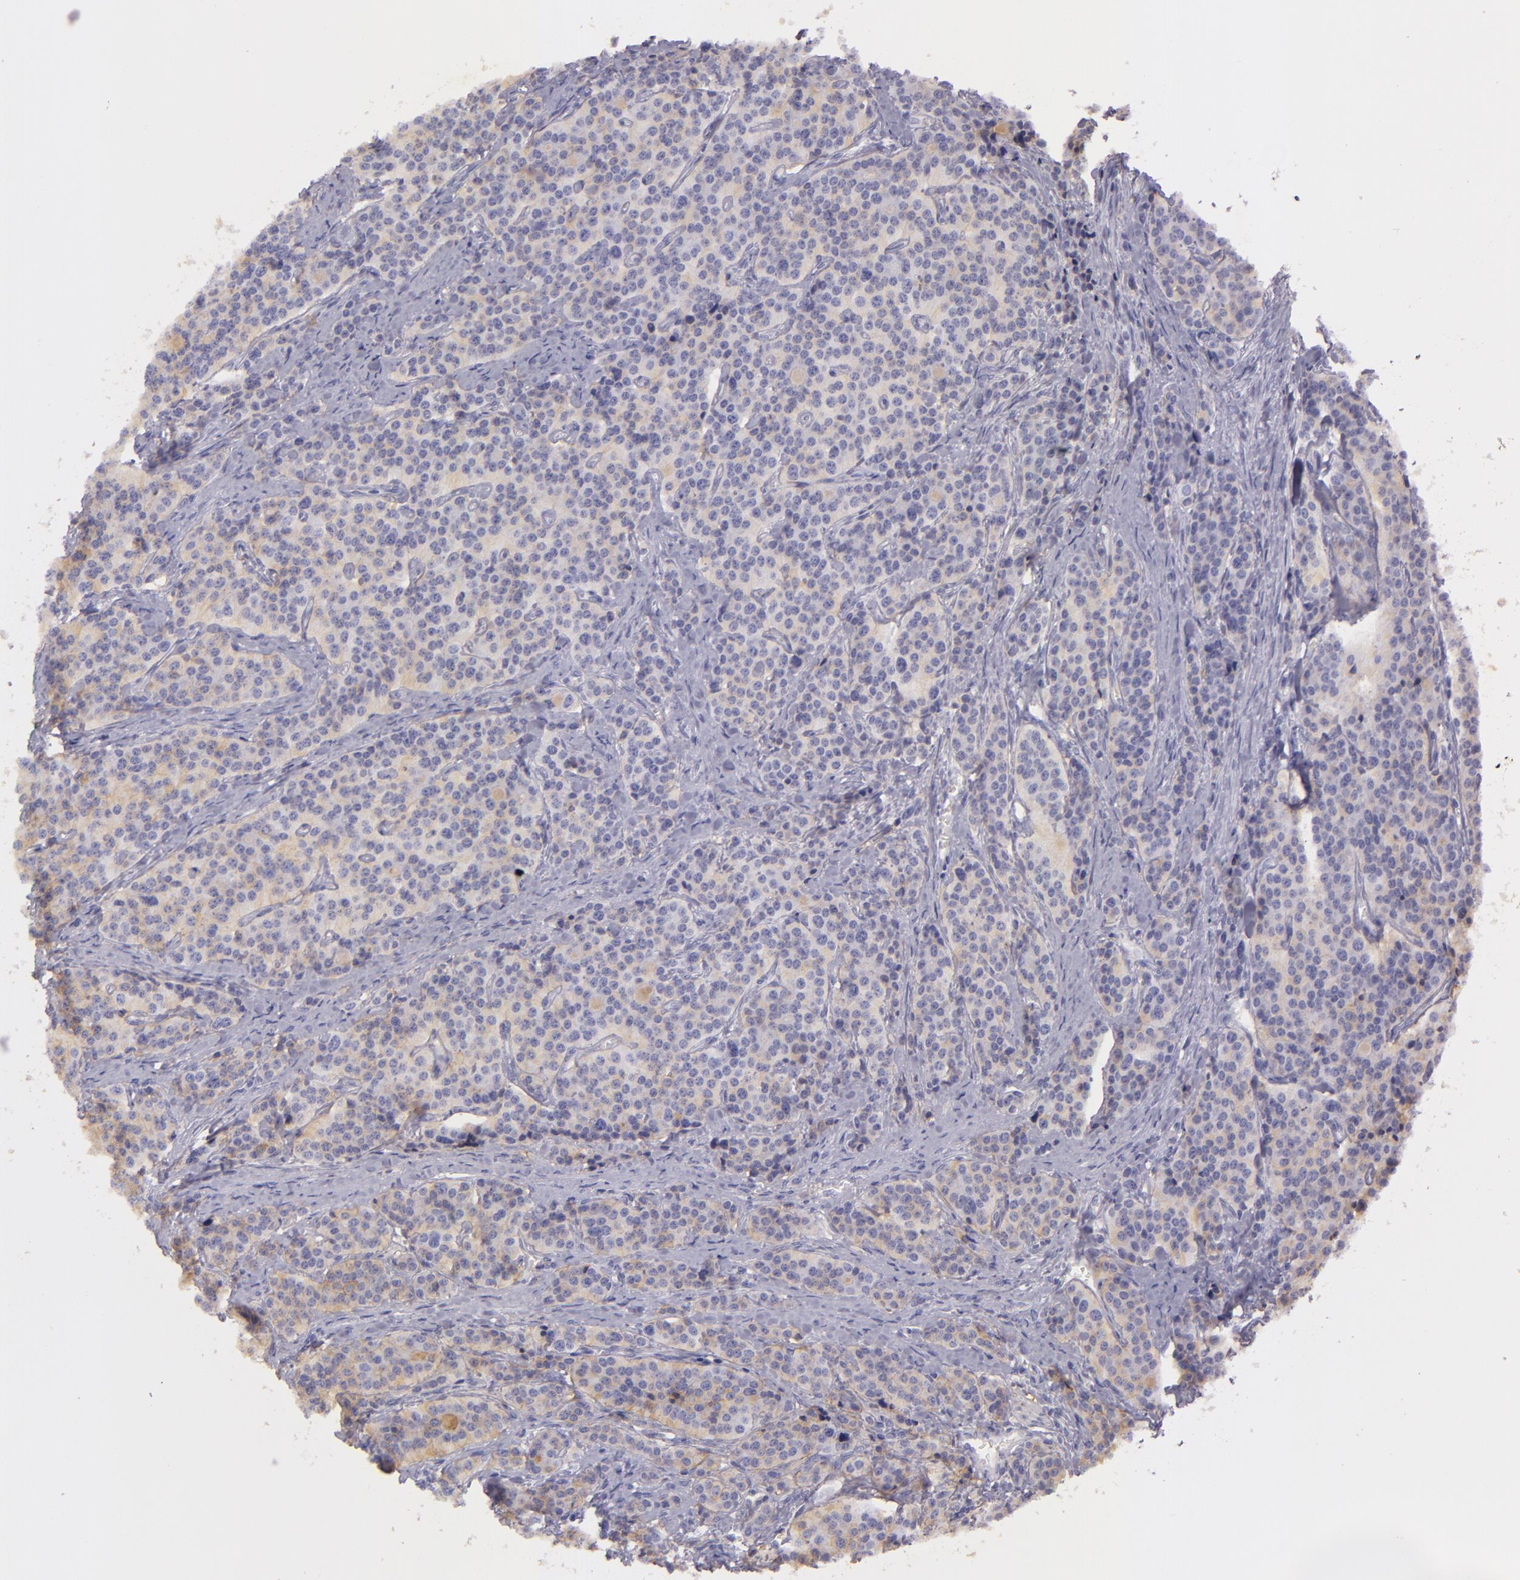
{"staining": {"intensity": "negative", "quantity": "none", "location": "none"}, "tissue": "carcinoid", "cell_type": "Tumor cells", "image_type": "cancer", "snomed": [{"axis": "morphology", "description": "Carcinoid, malignant, NOS"}, {"axis": "topography", "description": "Small intestine"}], "caption": "DAB immunohistochemical staining of human malignant carcinoid shows no significant expression in tumor cells. (Immunohistochemistry, brightfield microscopy, high magnification).", "gene": "CD9", "patient": {"sex": "male", "age": 63}}